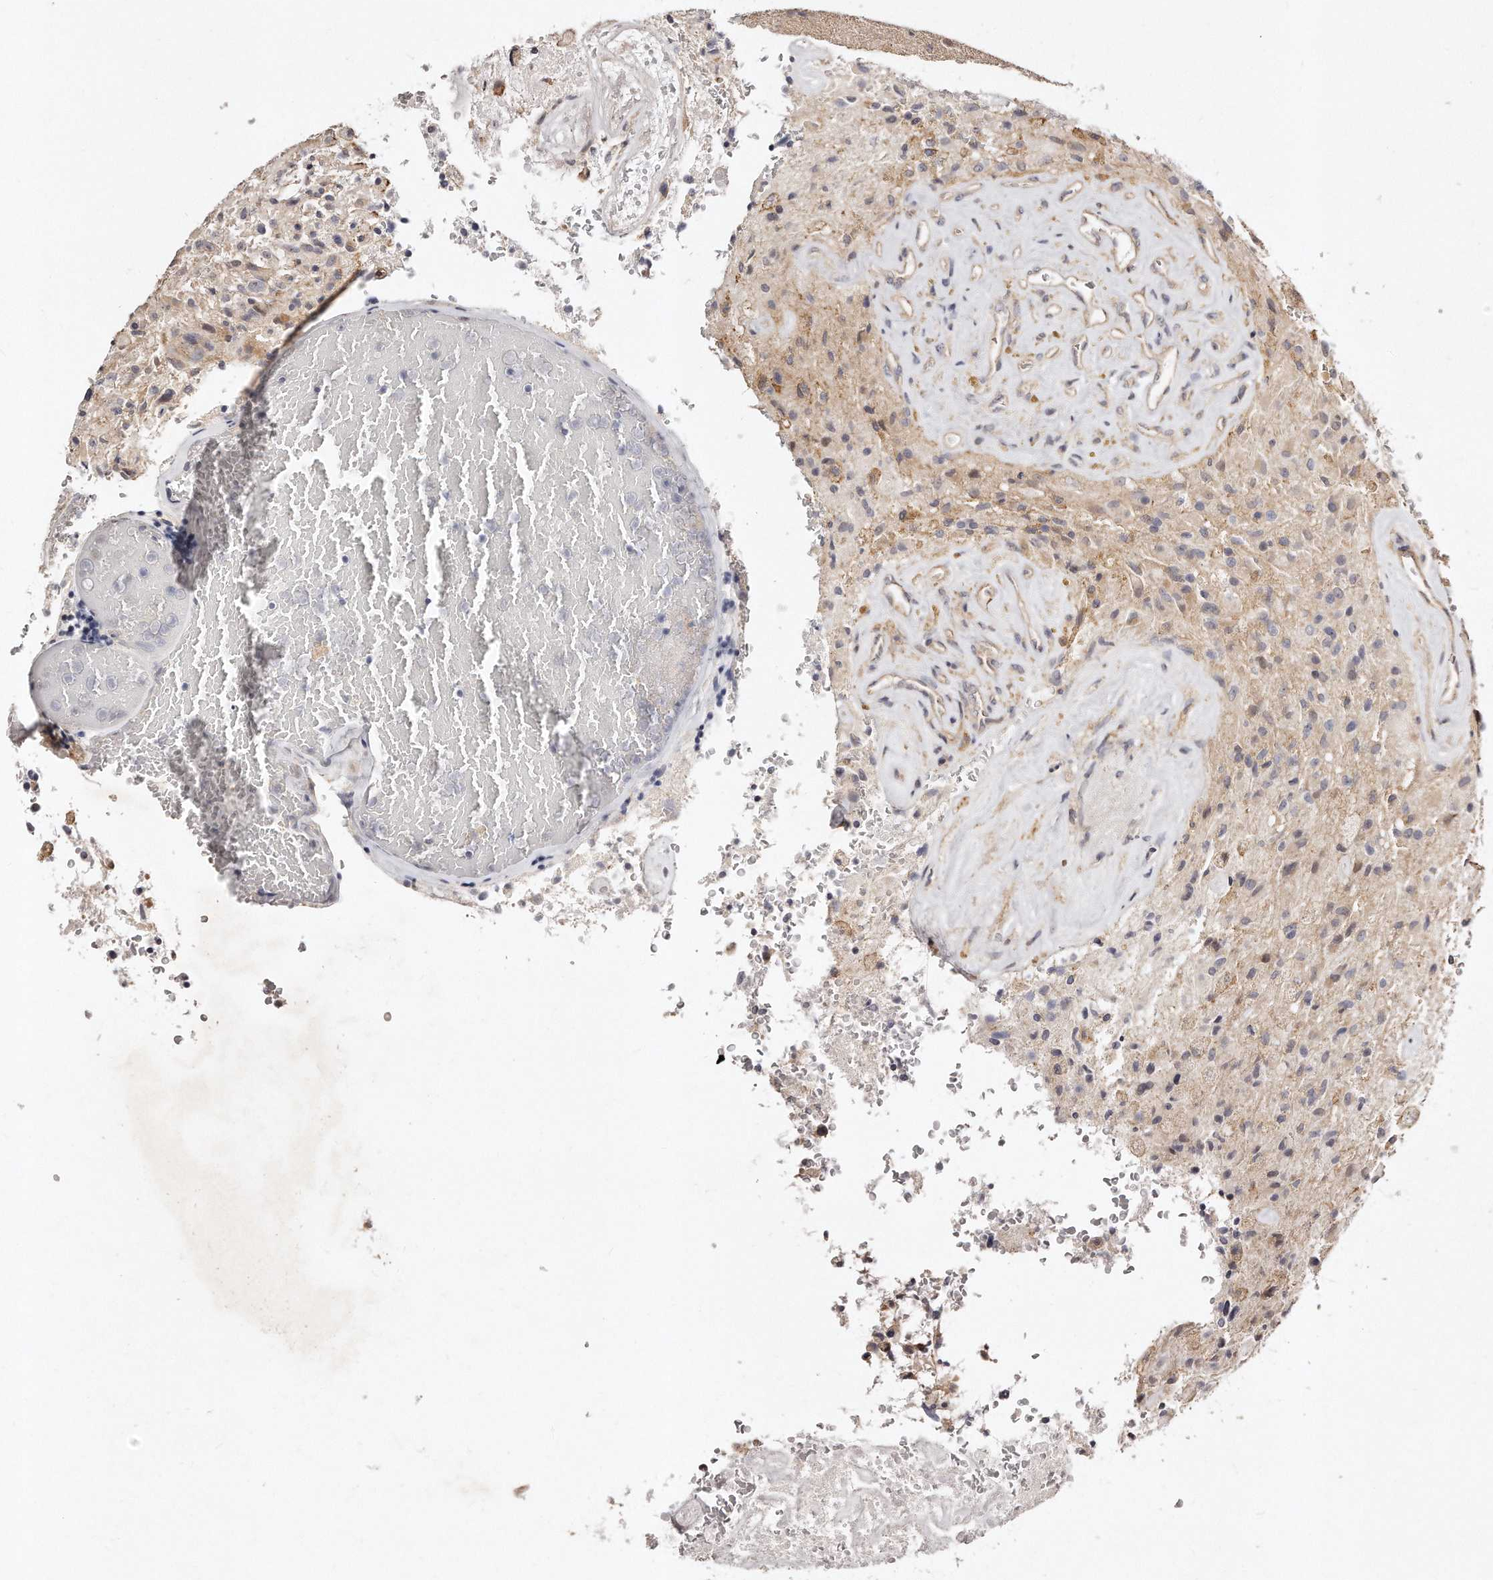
{"staining": {"intensity": "weak", "quantity": "<25%", "location": "cytoplasmic/membranous"}, "tissue": "glioma", "cell_type": "Tumor cells", "image_type": "cancer", "snomed": [{"axis": "morphology", "description": "Glioma, malignant, High grade"}, {"axis": "topography", "description": "Brain"}], "caption": "A photomicrograph of human glioma is negative for staining in tumor cells. The staining was performed using DAB (3,3'-diaminobenzidine) to visualize the protein expression in brown, while the nuclei were stained in blue with hematoxylin (Magnification: 20x).", "gene": "CASZ1", "patient": {"sex": "male", "age": 72}}